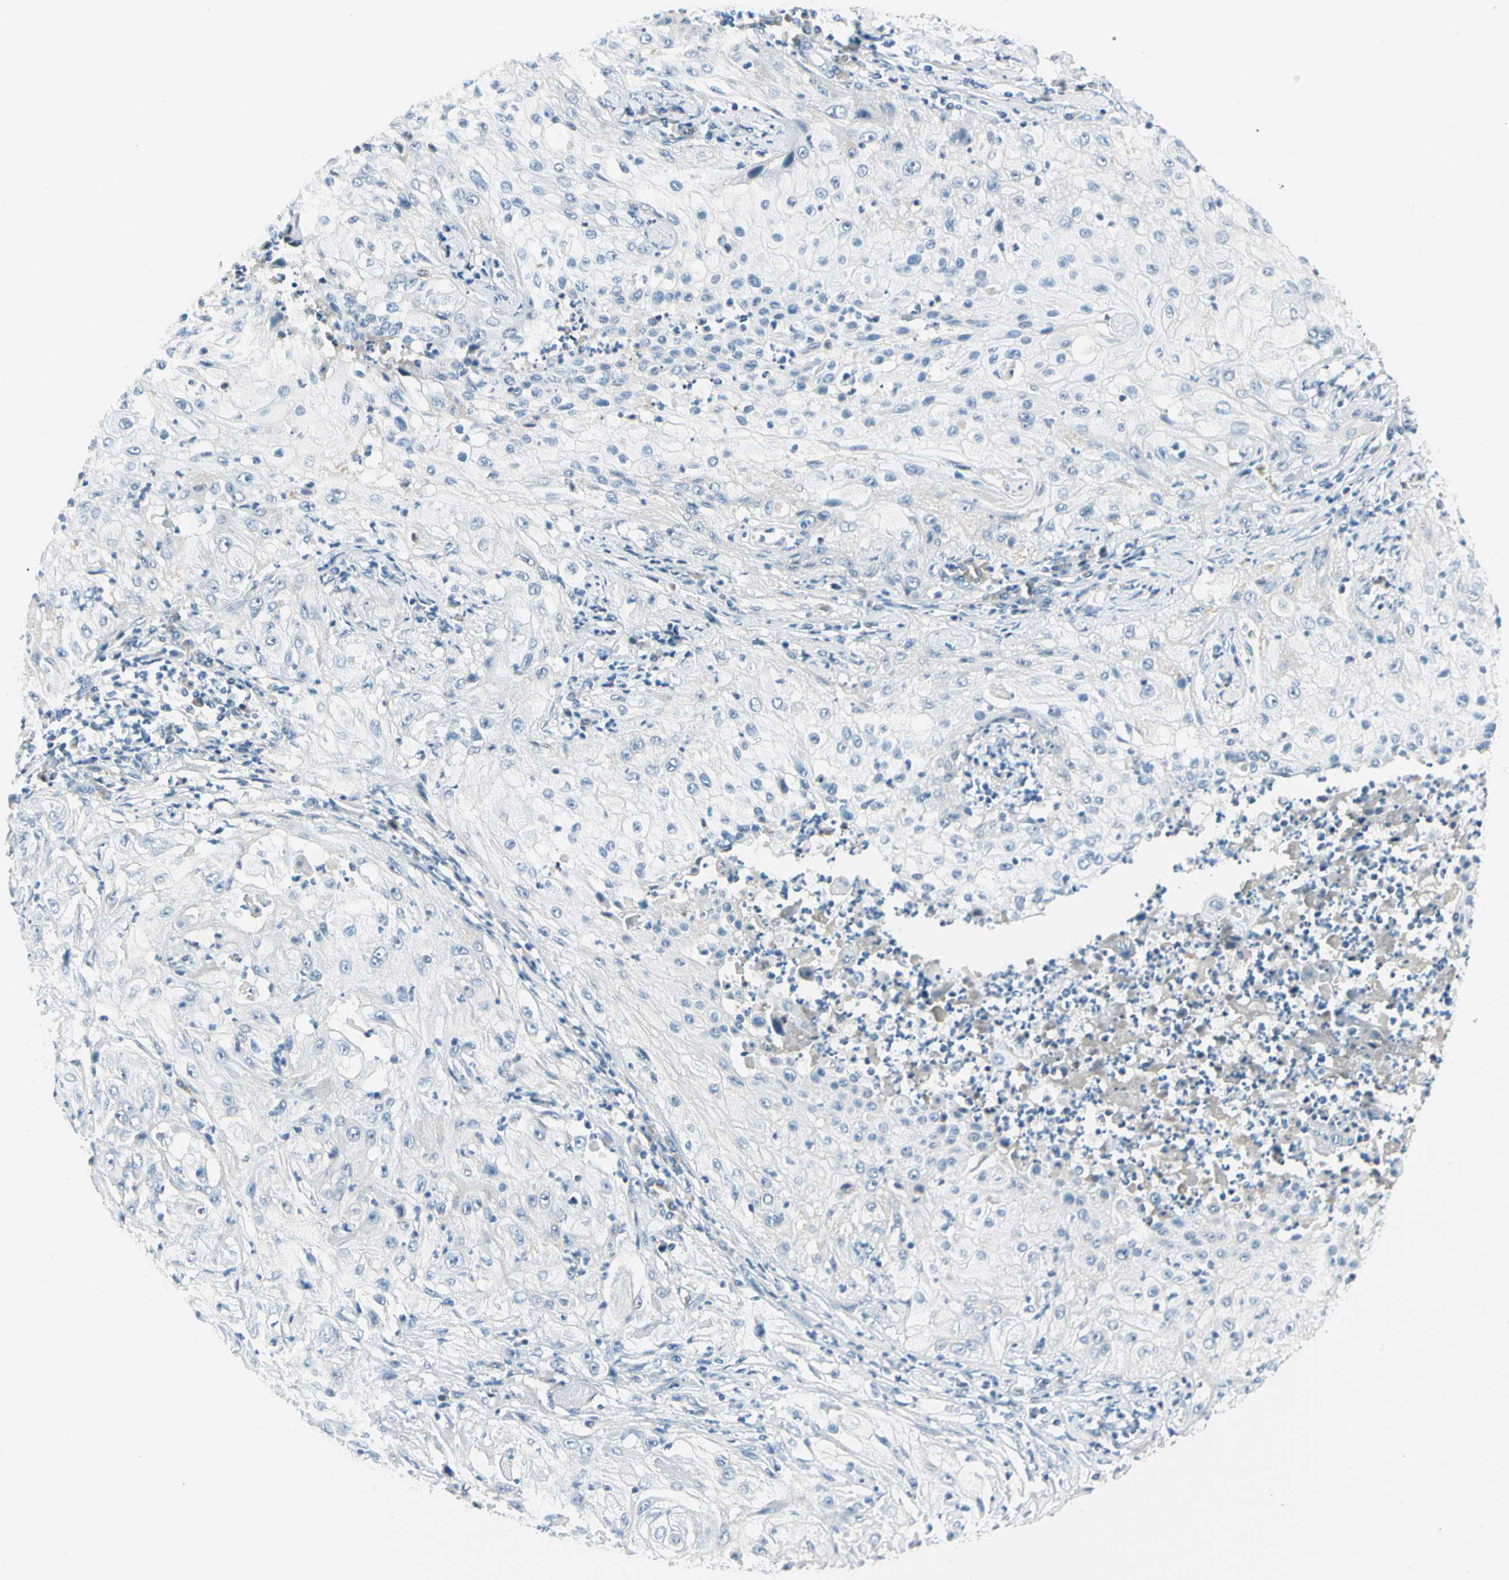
{"staining": {"intensity": "negative", "quantity": "none", "location": "none"}, "tissue": "lung cancer", "cell_type": "Tumor cells", "image_type": "cancer", "snomed": [{"axis": "morphology", "description": "Inflammation, NOS"}, {"axis": "morphology", "description": "Squamous cell carcinoma, NOS"}, {"axis": "topography", "description": "Lymph node"}, {"axis": "topography", "description": "Soft tissue"}, {"axis": "topography", "description": "Lung"}], "caption": "DAB immunohistochemical staining of lung cancer (squamous cell carcinoma) displays no significant staining in tumor cells.", "gene": "ZSCAN1", "patient": {"sex": "male", "age": 66}}